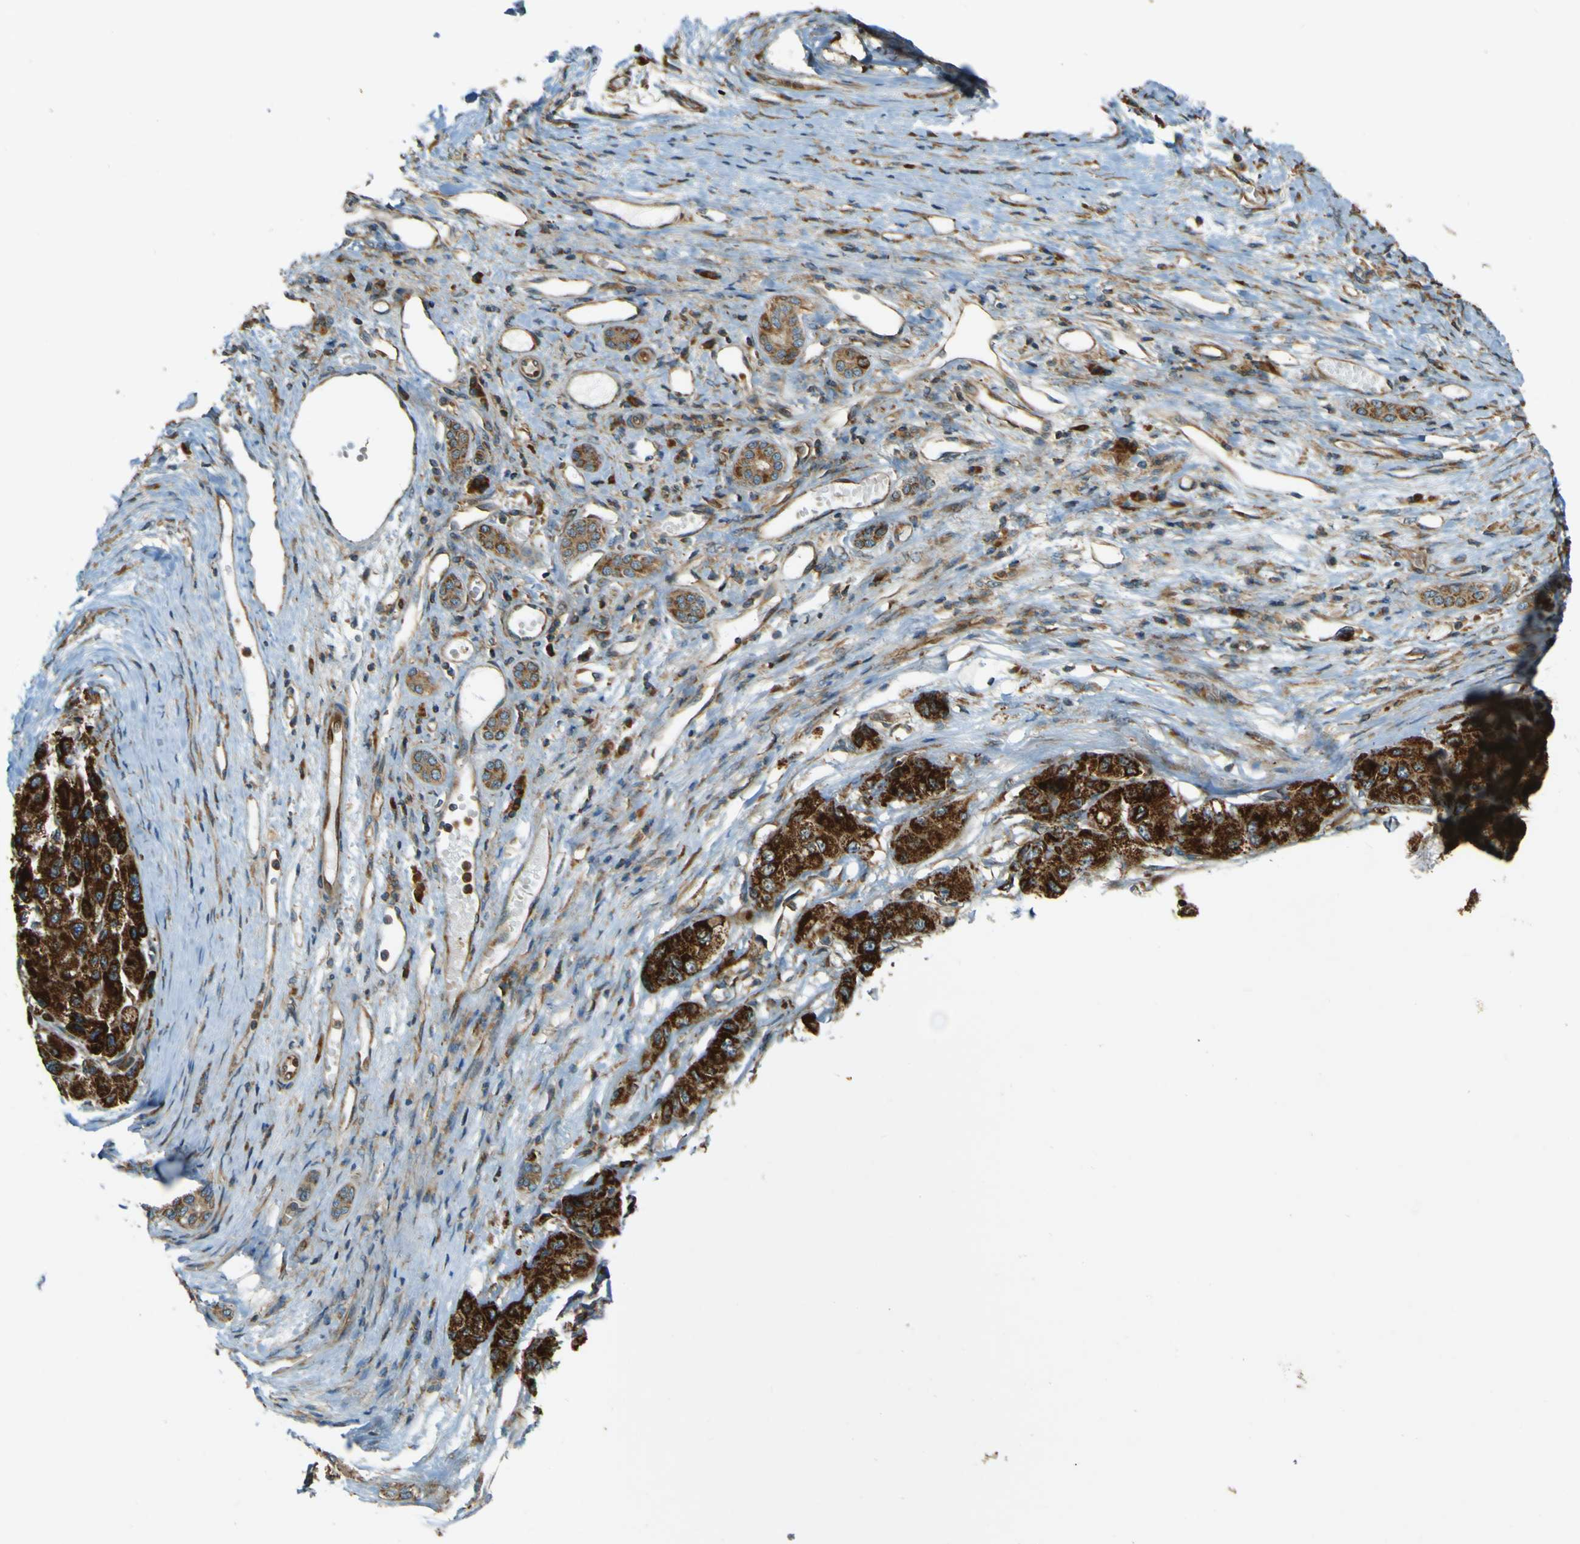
{"staining": {"intensity": "strong", "quantity": ">75%", "location": "cytoplasmic/membranous"}, "tissue": "liver cancer", "cell_type": "Tumor cells", "image_type": "cancer", "snomed": [{"axis": "morphology", "description": "Carcinoma, Hepatocellular, NOS"}, {"axis": "topography", "description": "Liver"}], "caption": "Immunohistochemical staining of human liver cancer (hepatocellular carcinoma) demonstrates strong cytoplasmic/membranous protein staining in approximately >75% of tumor cells.", "gene": "DNAJC5", "patient": {"sex": "male", "age": 80}}